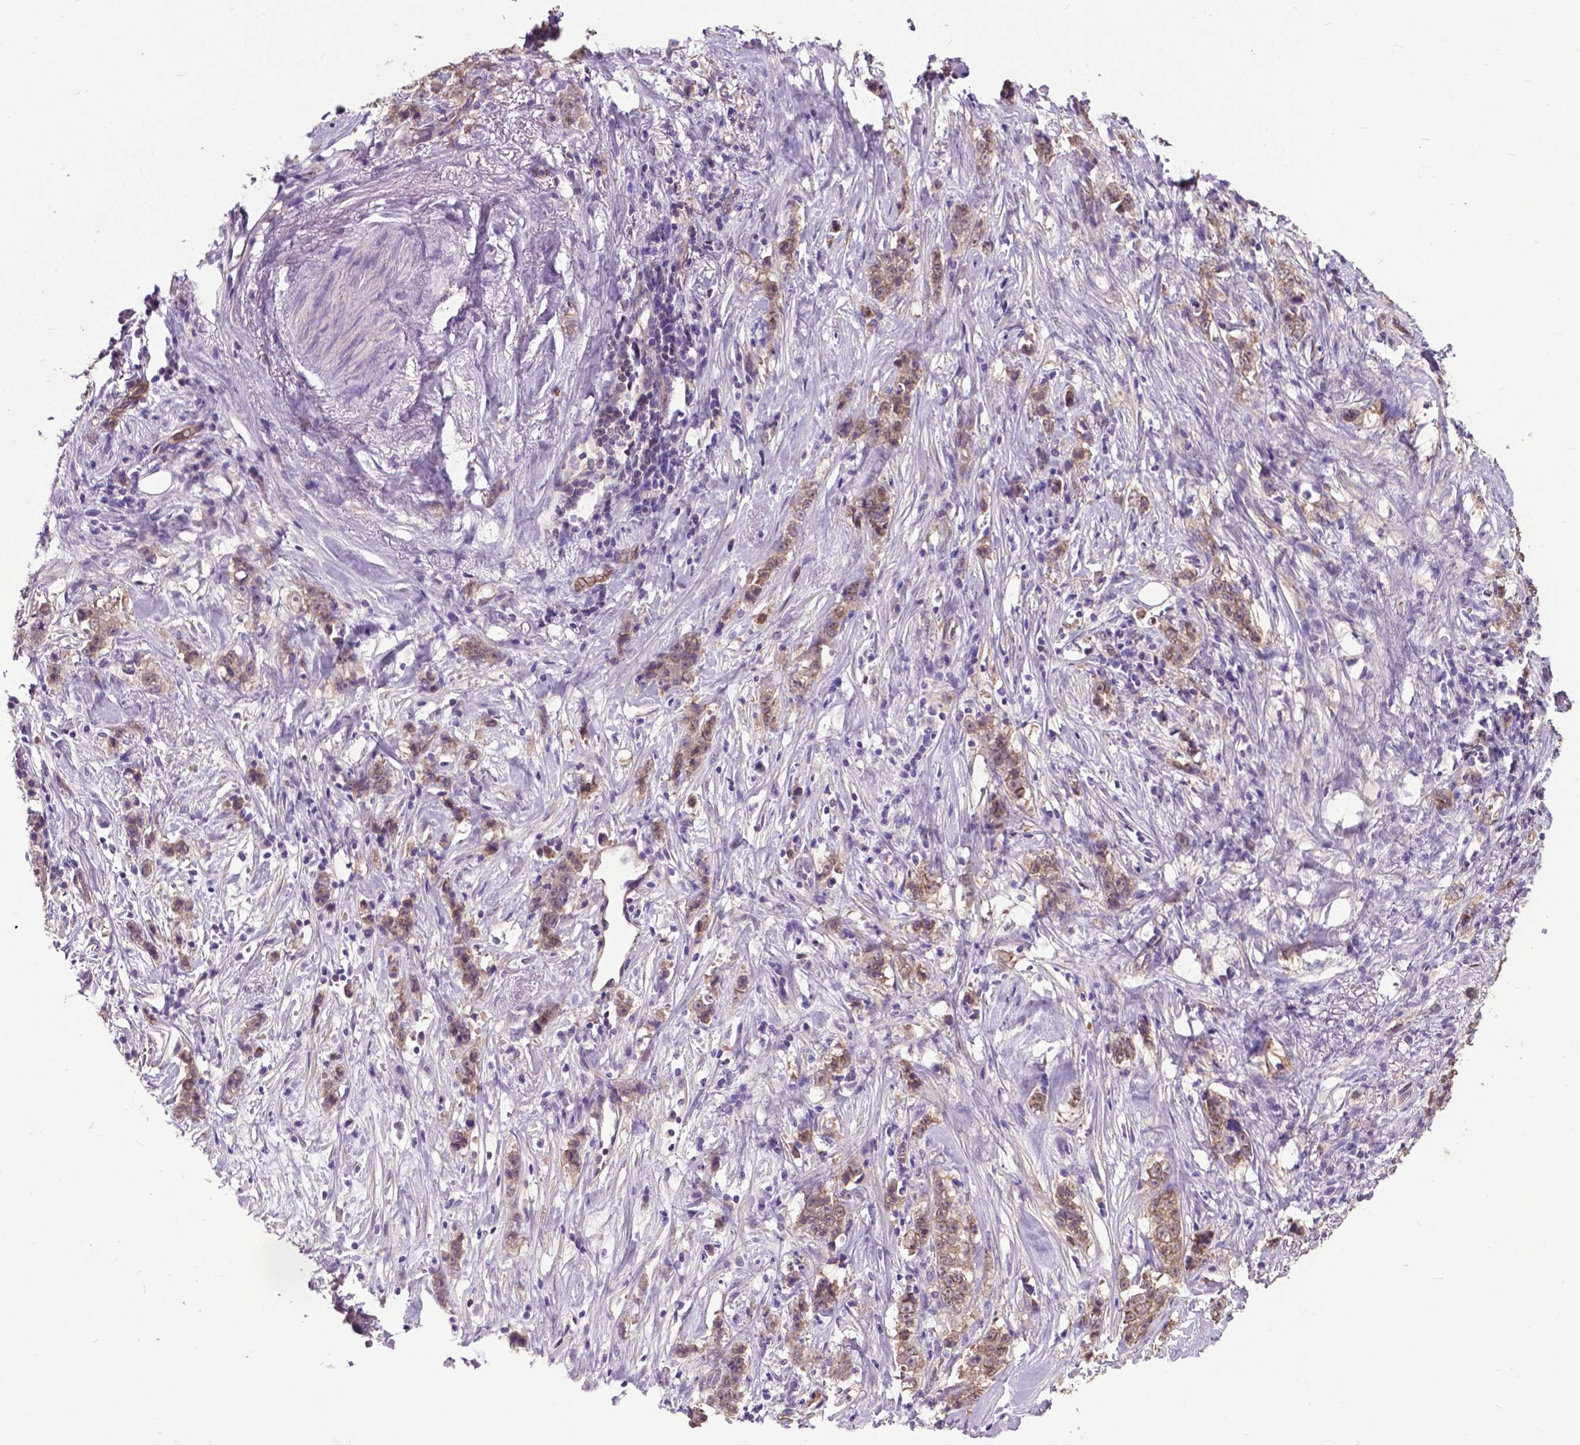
{"staining": {"intensity": "weak", "quantity": ">75%", "location": "cytoplasmic/membranous,nuclear"}, "tissue": "stomach cancer", "cell_type": "Tumor cells", "image_type": "cancer", "snomed": [{"axis": "morphology", "description": "Adenocarcinoma, NOS"}, {"axis": "topography", "description": "Stomach, lower"}], "caption": "An image of human stomach adenocarcinoma stained for a protein demonstrates weak cytoplasmic/membranous and nuclear brown staining in tumor cells.", "gene": "PDLIM1", "patient": {"sex": "male", "age": 88}}